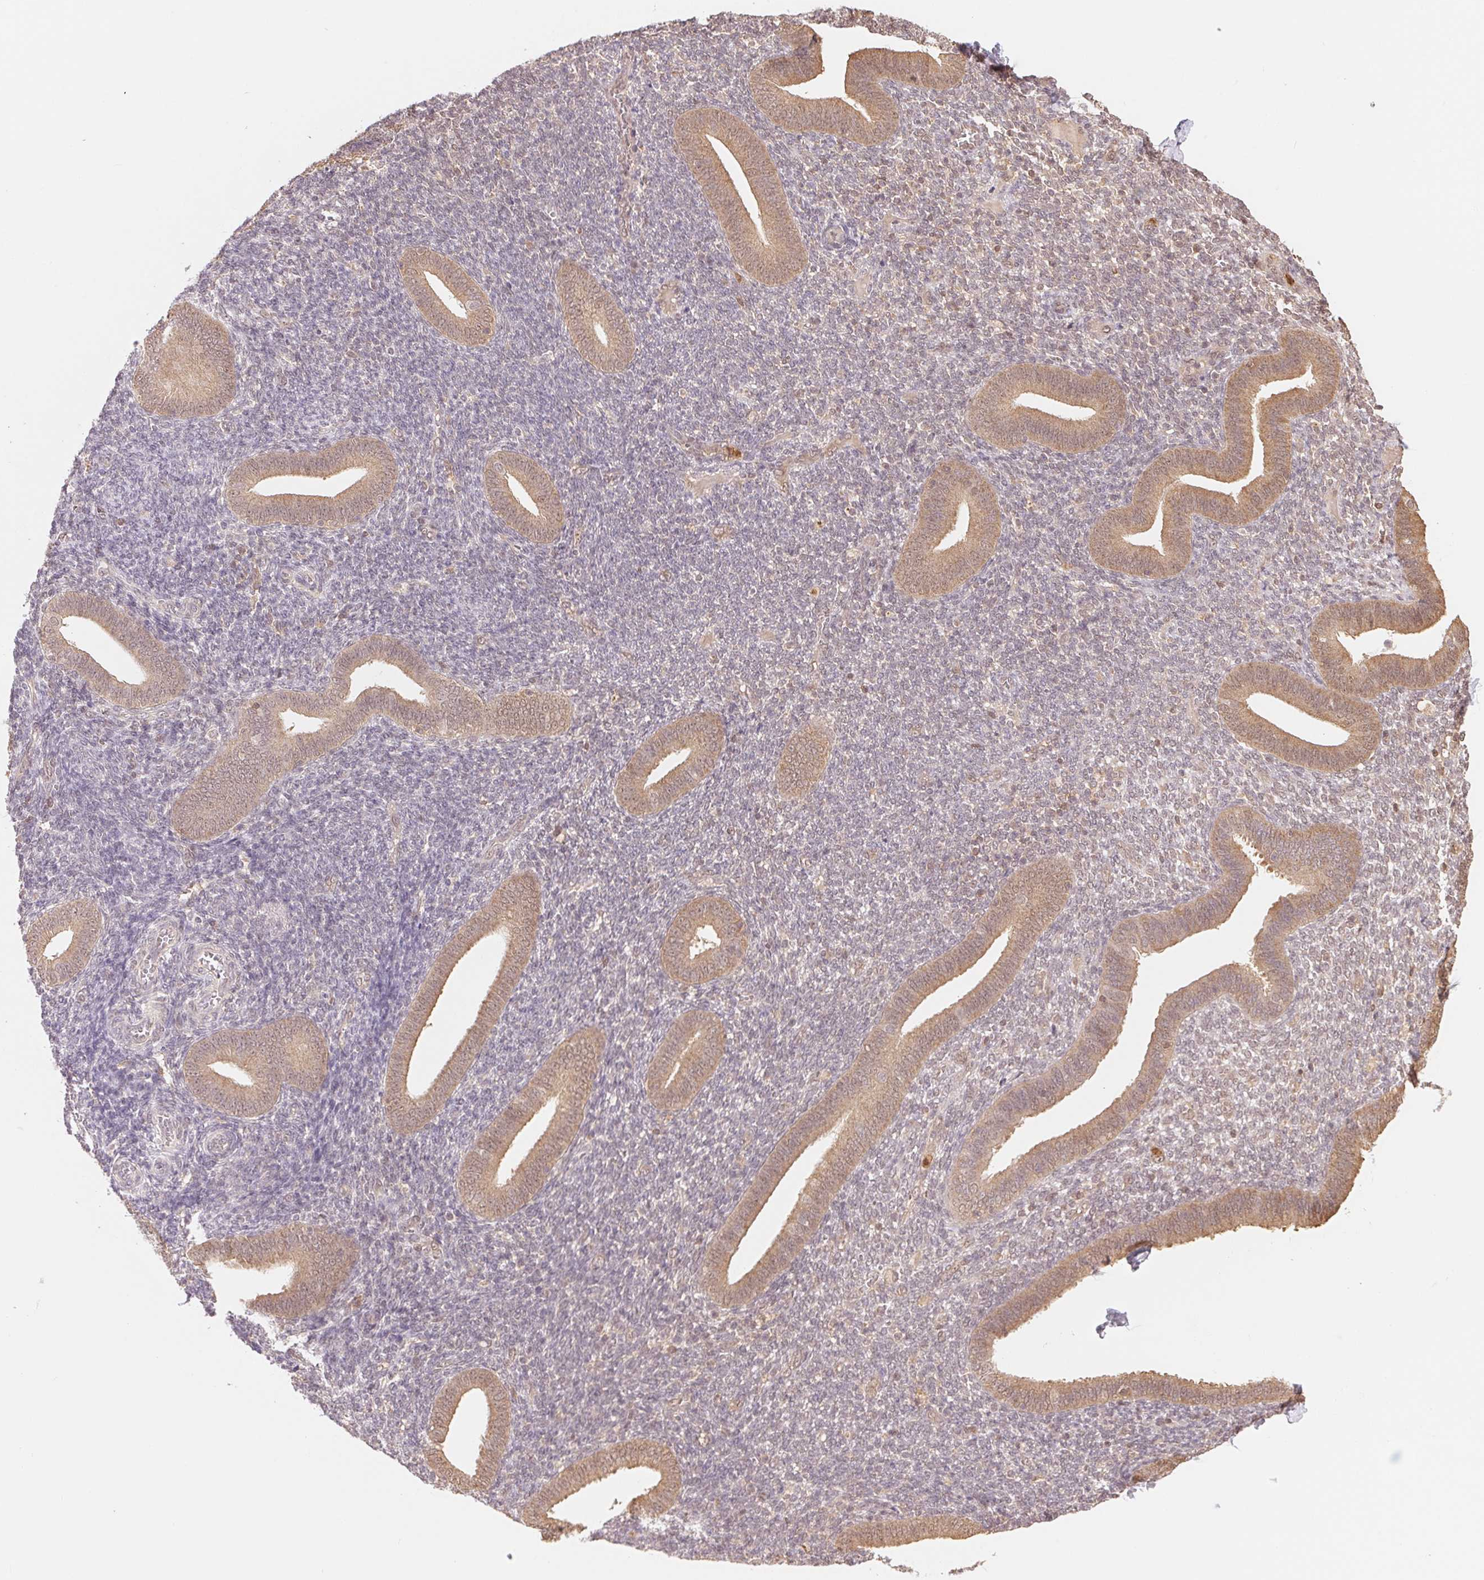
{"staining": {"intensity": "negative", "quantity": "none", "location": "none"}, "tissue": "endometrium", "cell_type": "Cells in endometrial stroma", "image_type": "normal", "snomed": [{"axis": "morphology", "description": "Normal tissue, NOS"}, {"axis": "topography", "description": "Endometrium"}], "caption": "This image is of unremarkable endometrium stained with immunohistochemistry to label a protein in brown with the nuclei are counter-stained blue. There is no staining in cells in endometrial stroma.", "gene": "CDC123", "patient": {"sex": "female", "age": 25}}